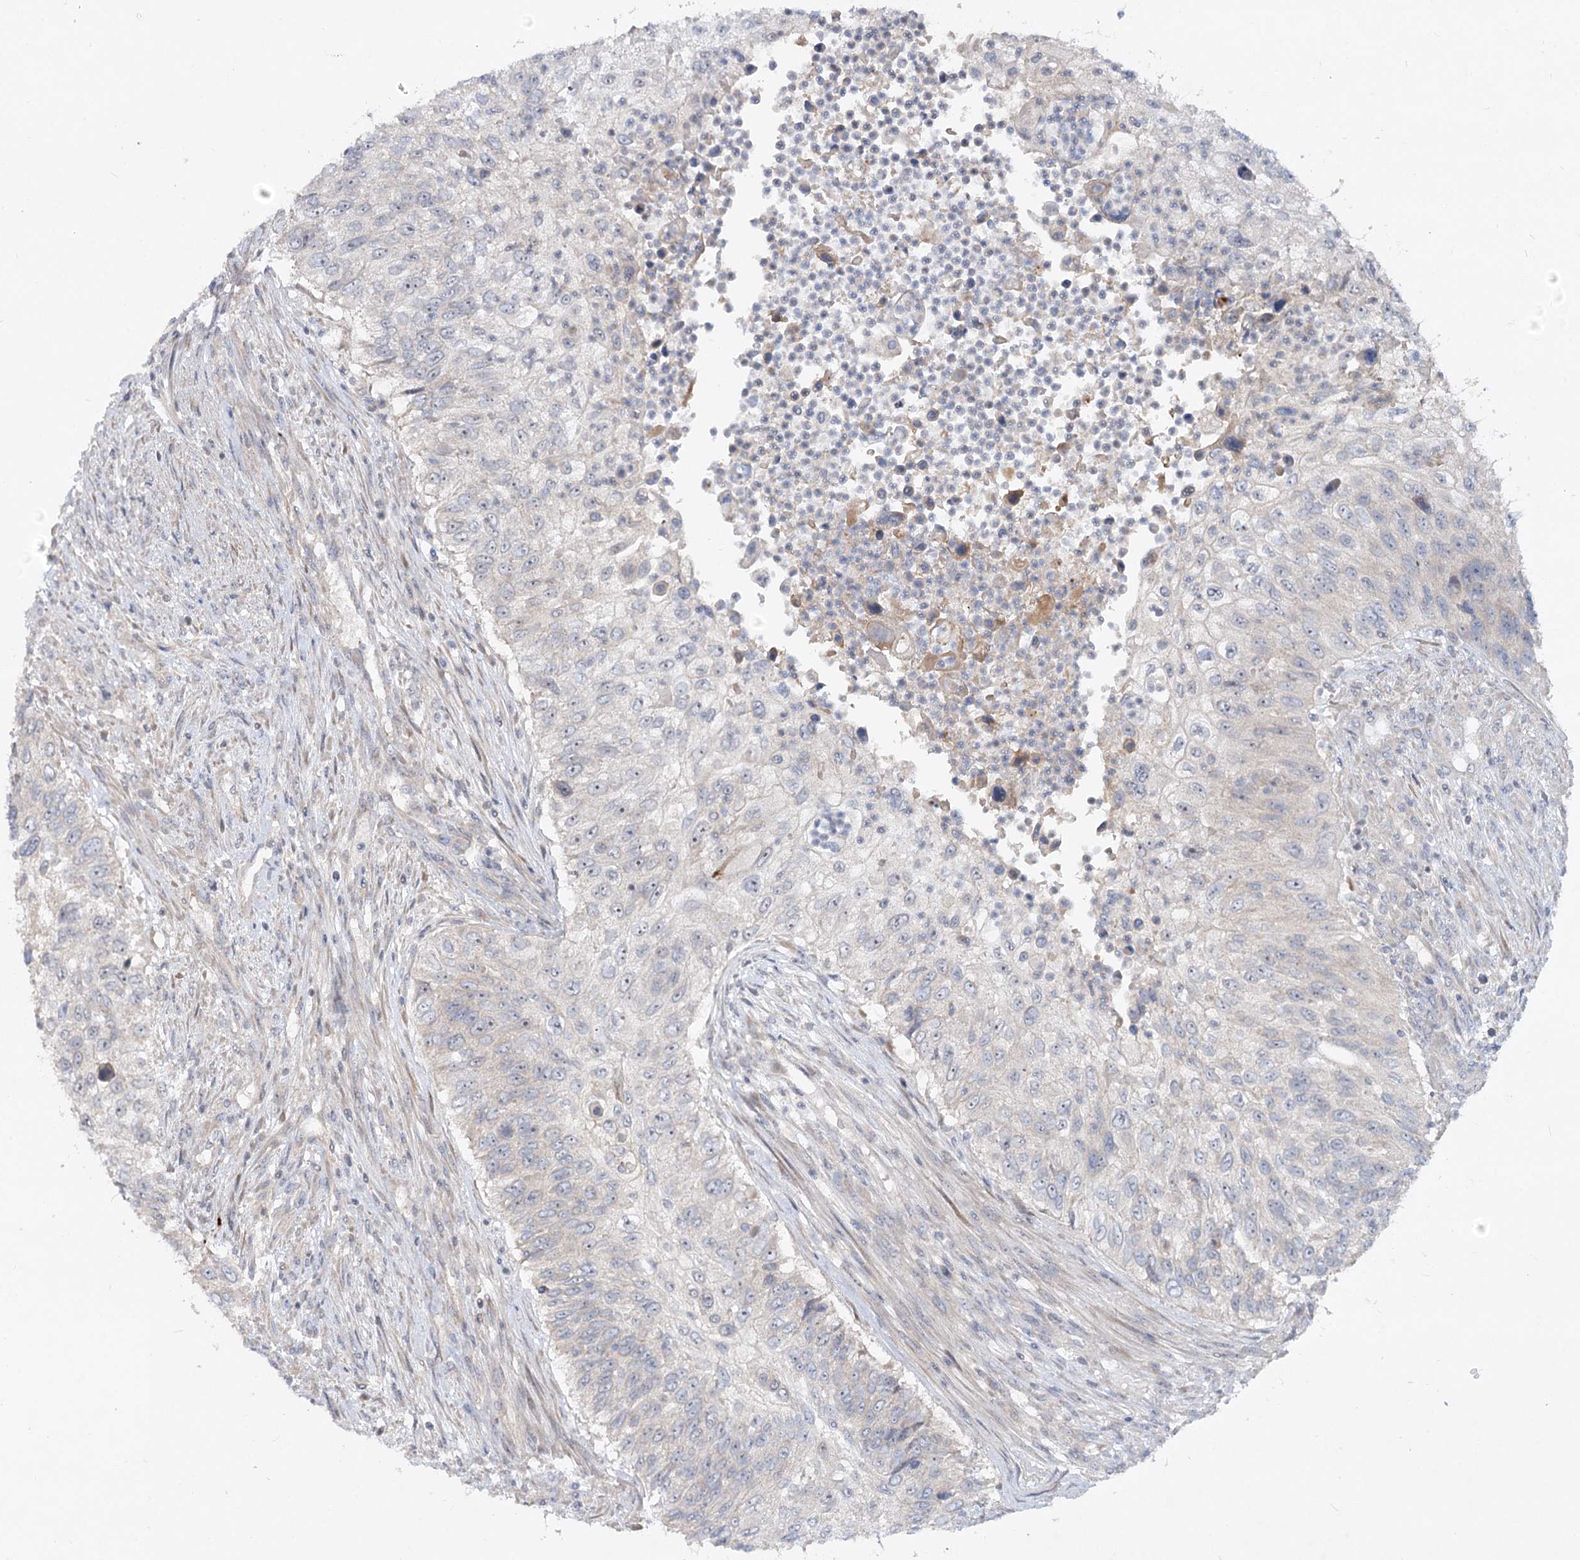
{"staining": {"intensity": "negative", "quantity": "none", "location": "none"}, "tissue": "urothelial cancer", "cell_type": "Tumor cells", "image_type": "cancer", "snomed": [{"axis": "morphology", "description": "Urothelial carcinoma, High grade"}, {"axis": "topography", "description": "Urinary bladder"}], "caption": "DAB (3,3'-diaminobenzidine) immunohistochemical staining of human urothelial cancer displays no significant staining in tumor cells.", "gene": "FGF19", "patient": {"sex": "female", "age": 60}}